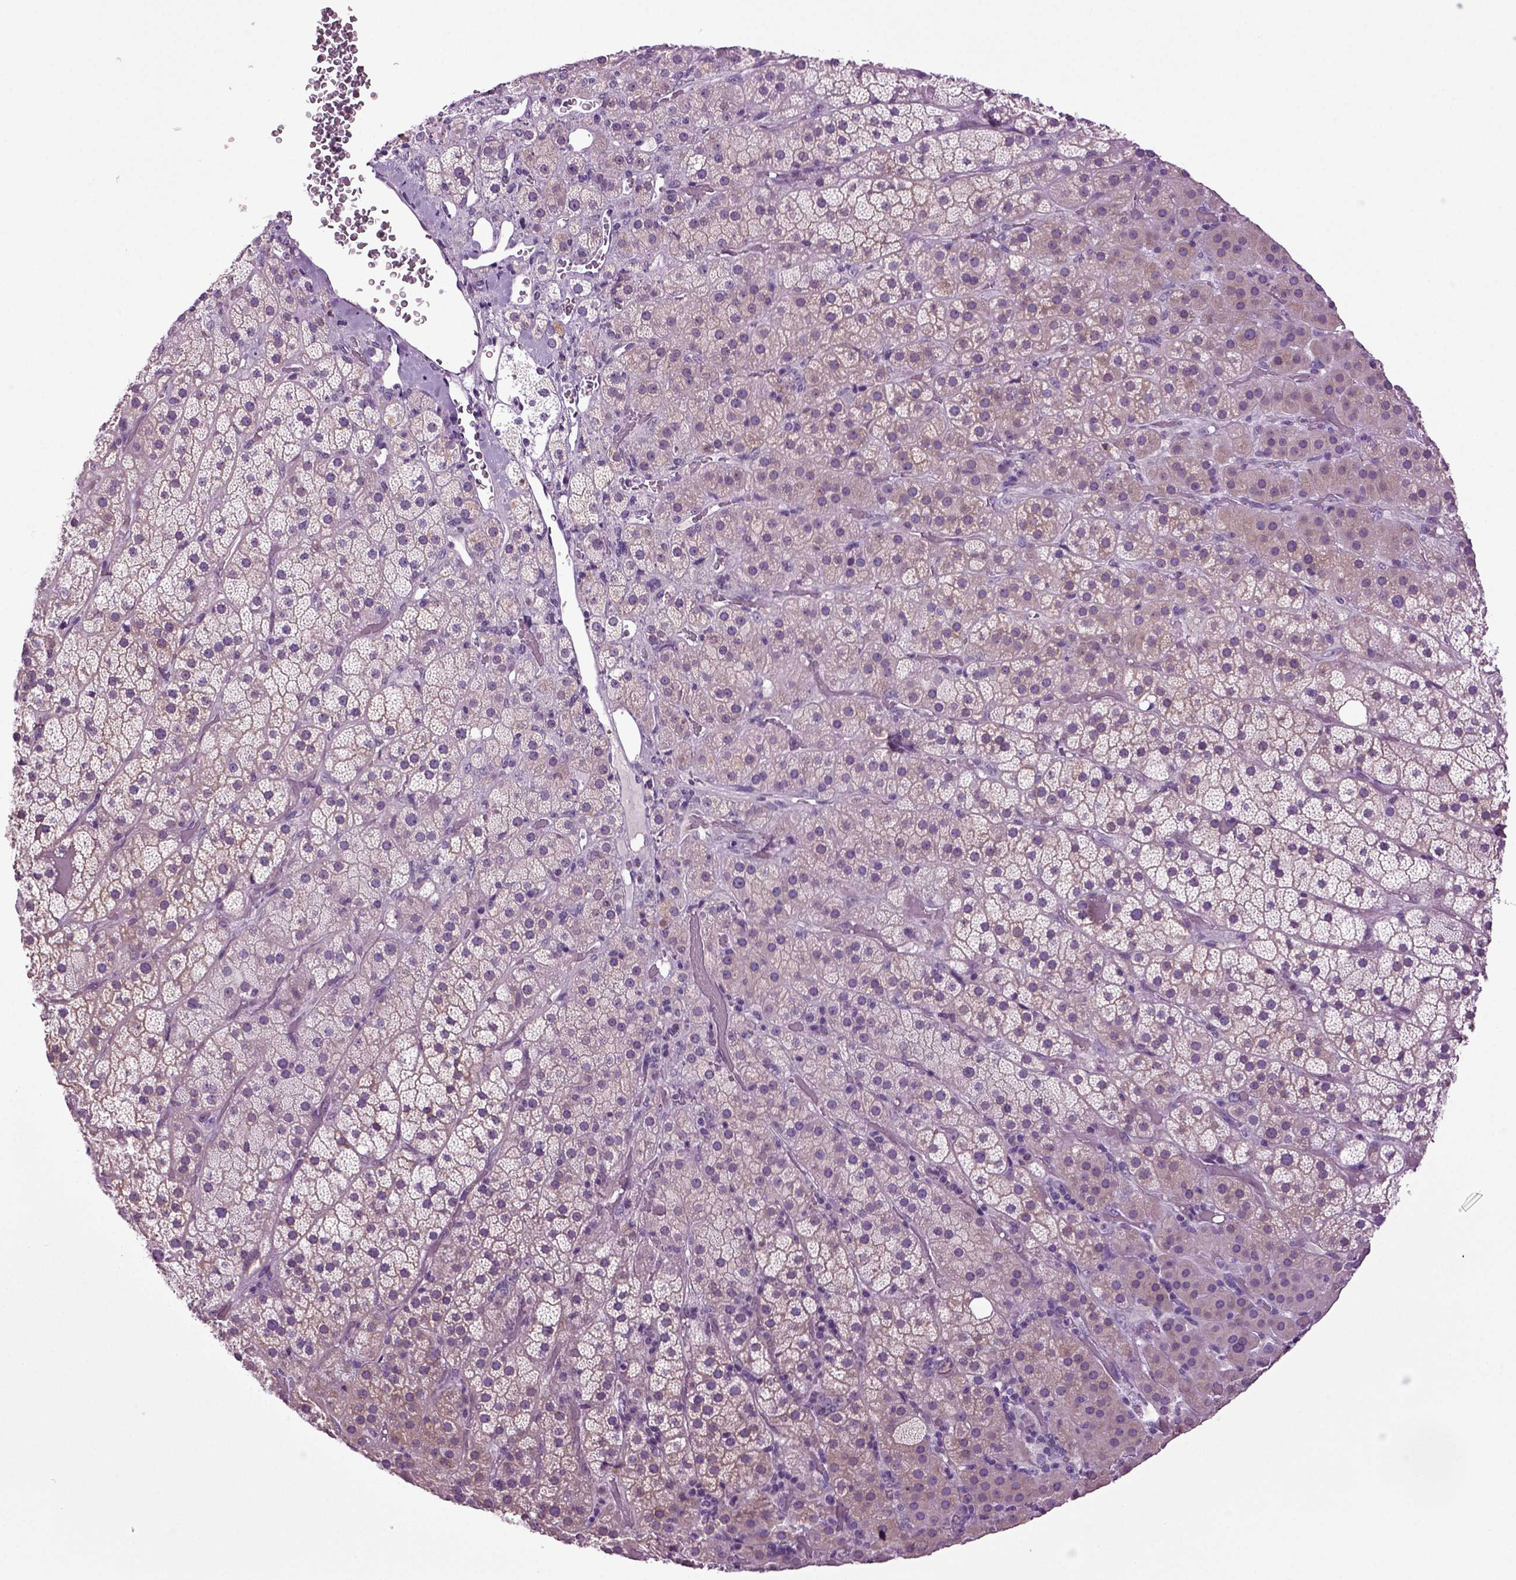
{"staining": {"intensity": "weak", "quantity": "25%-75%", "location": "cytoplasmic/membranous"}, "tissue": "adrenal gland", "cell_type": "Glandular cells", "image_type": "normal", "snomed": [{"axis": "morphology", "description": "Normal tissue, NOS"}, {"axis": "topography", "description": "Adrenal gland"}], "caption": "Immunohistochemistry photomicrograph of benign adrenal gland: human adrenal gland stained using immunohistochemistry shows low levels of weak protein expression localized specifically in the cytoplasmic/membranous of glandular cells, appearing as a cytoplasmic/membranous brown color.", "gene": "PLCH2", "patient": {"sex": "male", "age": 57}}